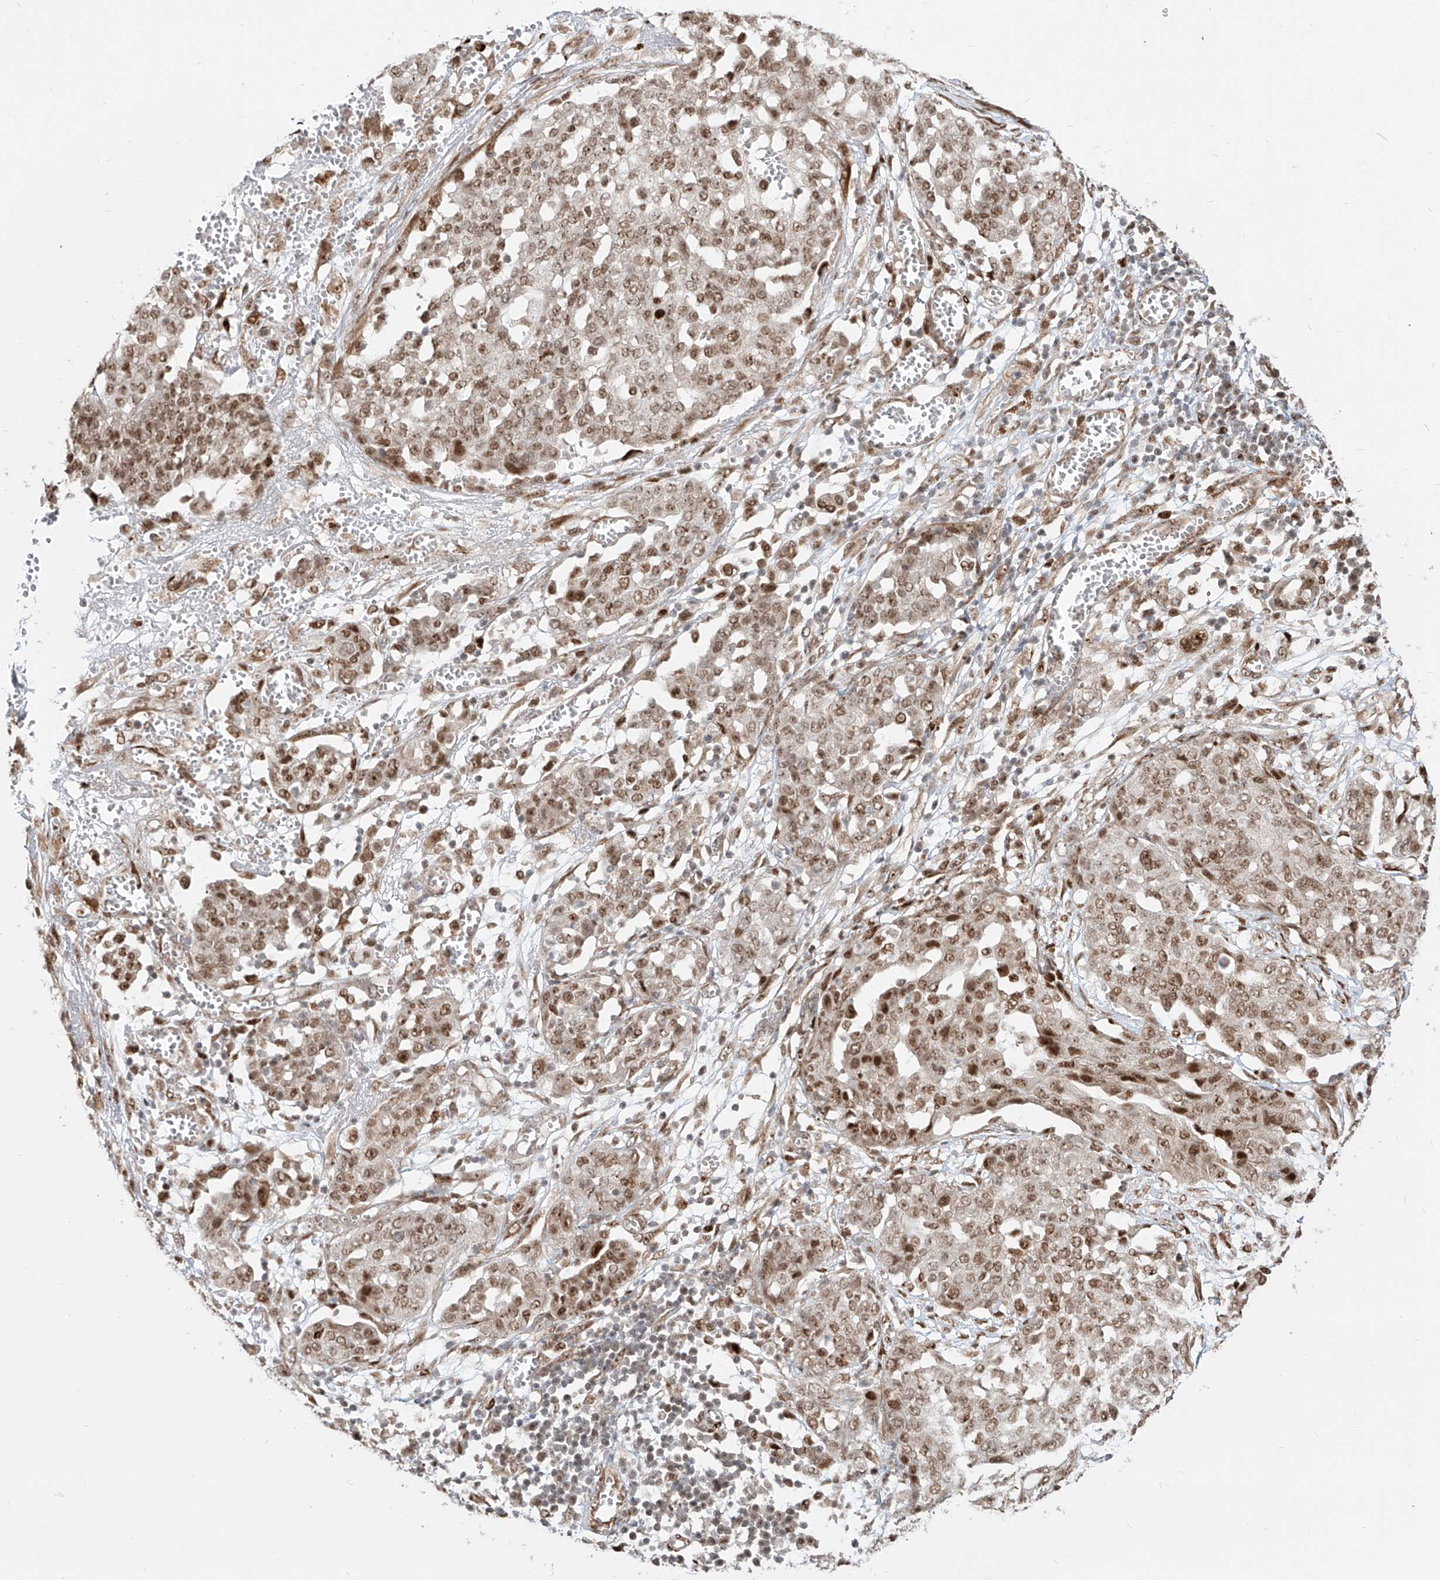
{"staining": {"intensity": "moderate", "quantity": ">75%", "location": "nuclear"}, "tissue": "ovarian cancer", "cell_type": "Tumor cells", "image_type": "cancer", "snomed": [{"axis": "morphology", "description": "Cystadenocarcinoma, serous, NOS"}, {"axis": "topography", "description": "Soft tissue"}, {"axis": "topography", "description": "Ovary"}], "caption": "Ovarian cancer was stained to show a protein in brown. There is medium levels of moderate nuclear positivity in approximately >75% of tumor cells.", "gene": "ZNF710", "patient": {"sex": "female", "age": 57}}